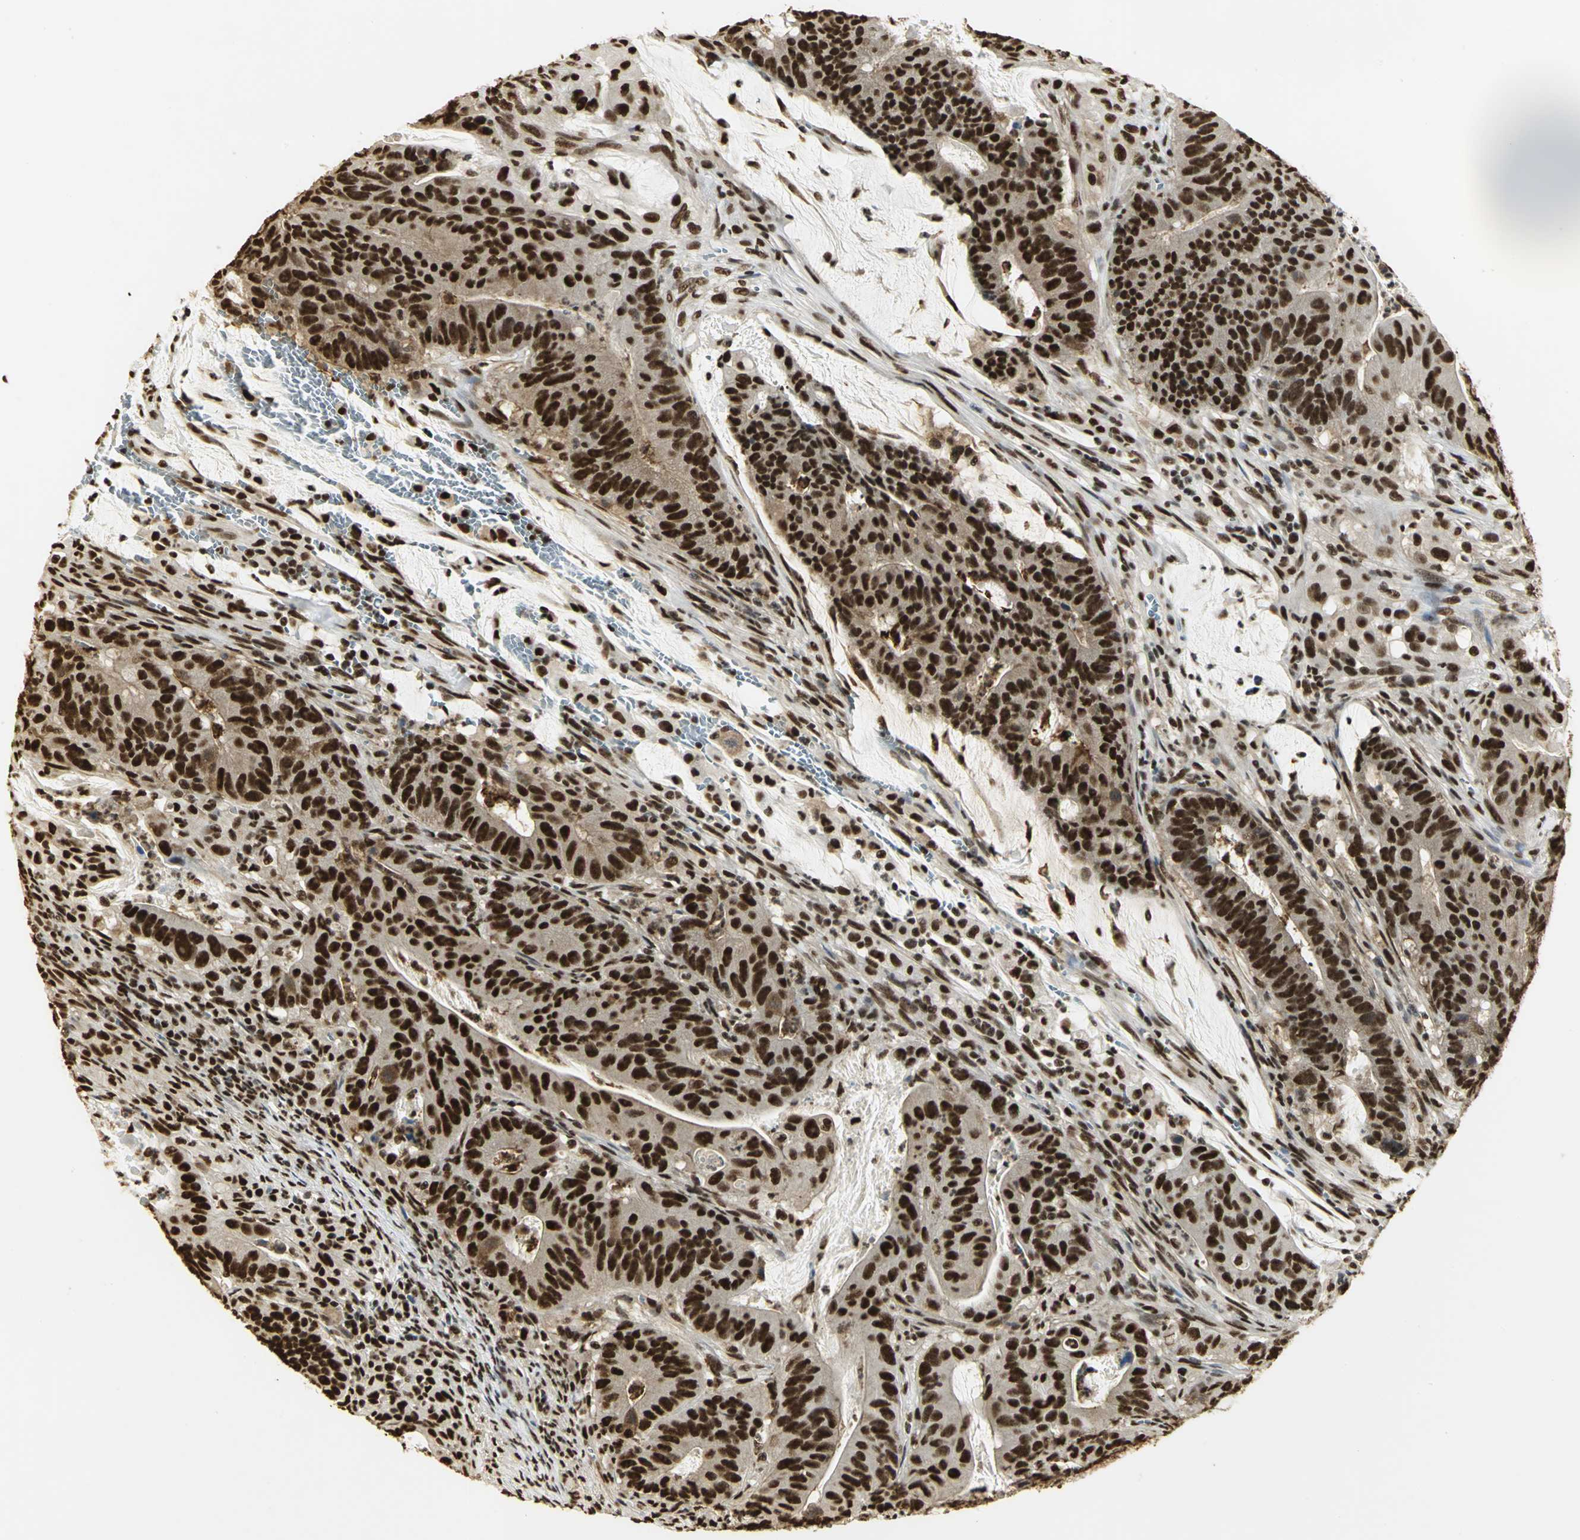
{"staining": {"intensity": "strong", "quantity": ">75%", "location": "cytoplasmic/membranous,nuclear"}, "tissue": "colorectal cancer", "cell_type": "Tumor cells", "image_type": "cancer", "snomed": [{"axis": "morphology", "description": "Adenocarcinoma, NOS"}, {"axis": "topography", "description": "Colon"}], "caption": "Immunohistochemistry (IHC) staining of adenocarcinoma (colorectal), which demonstrates high levels of strong cytoplasmic/membranous and nuclear staining in approximately >75% of tumor cells indicating strong cytoplasmic/membranous and nuclear protein expression. The staining was performed using DAB (brown) for protein detection and nuclei were counterstained in hematoxylin (blue).", "gene": "SET", "patient": {"sex": "male", "age": 45}}